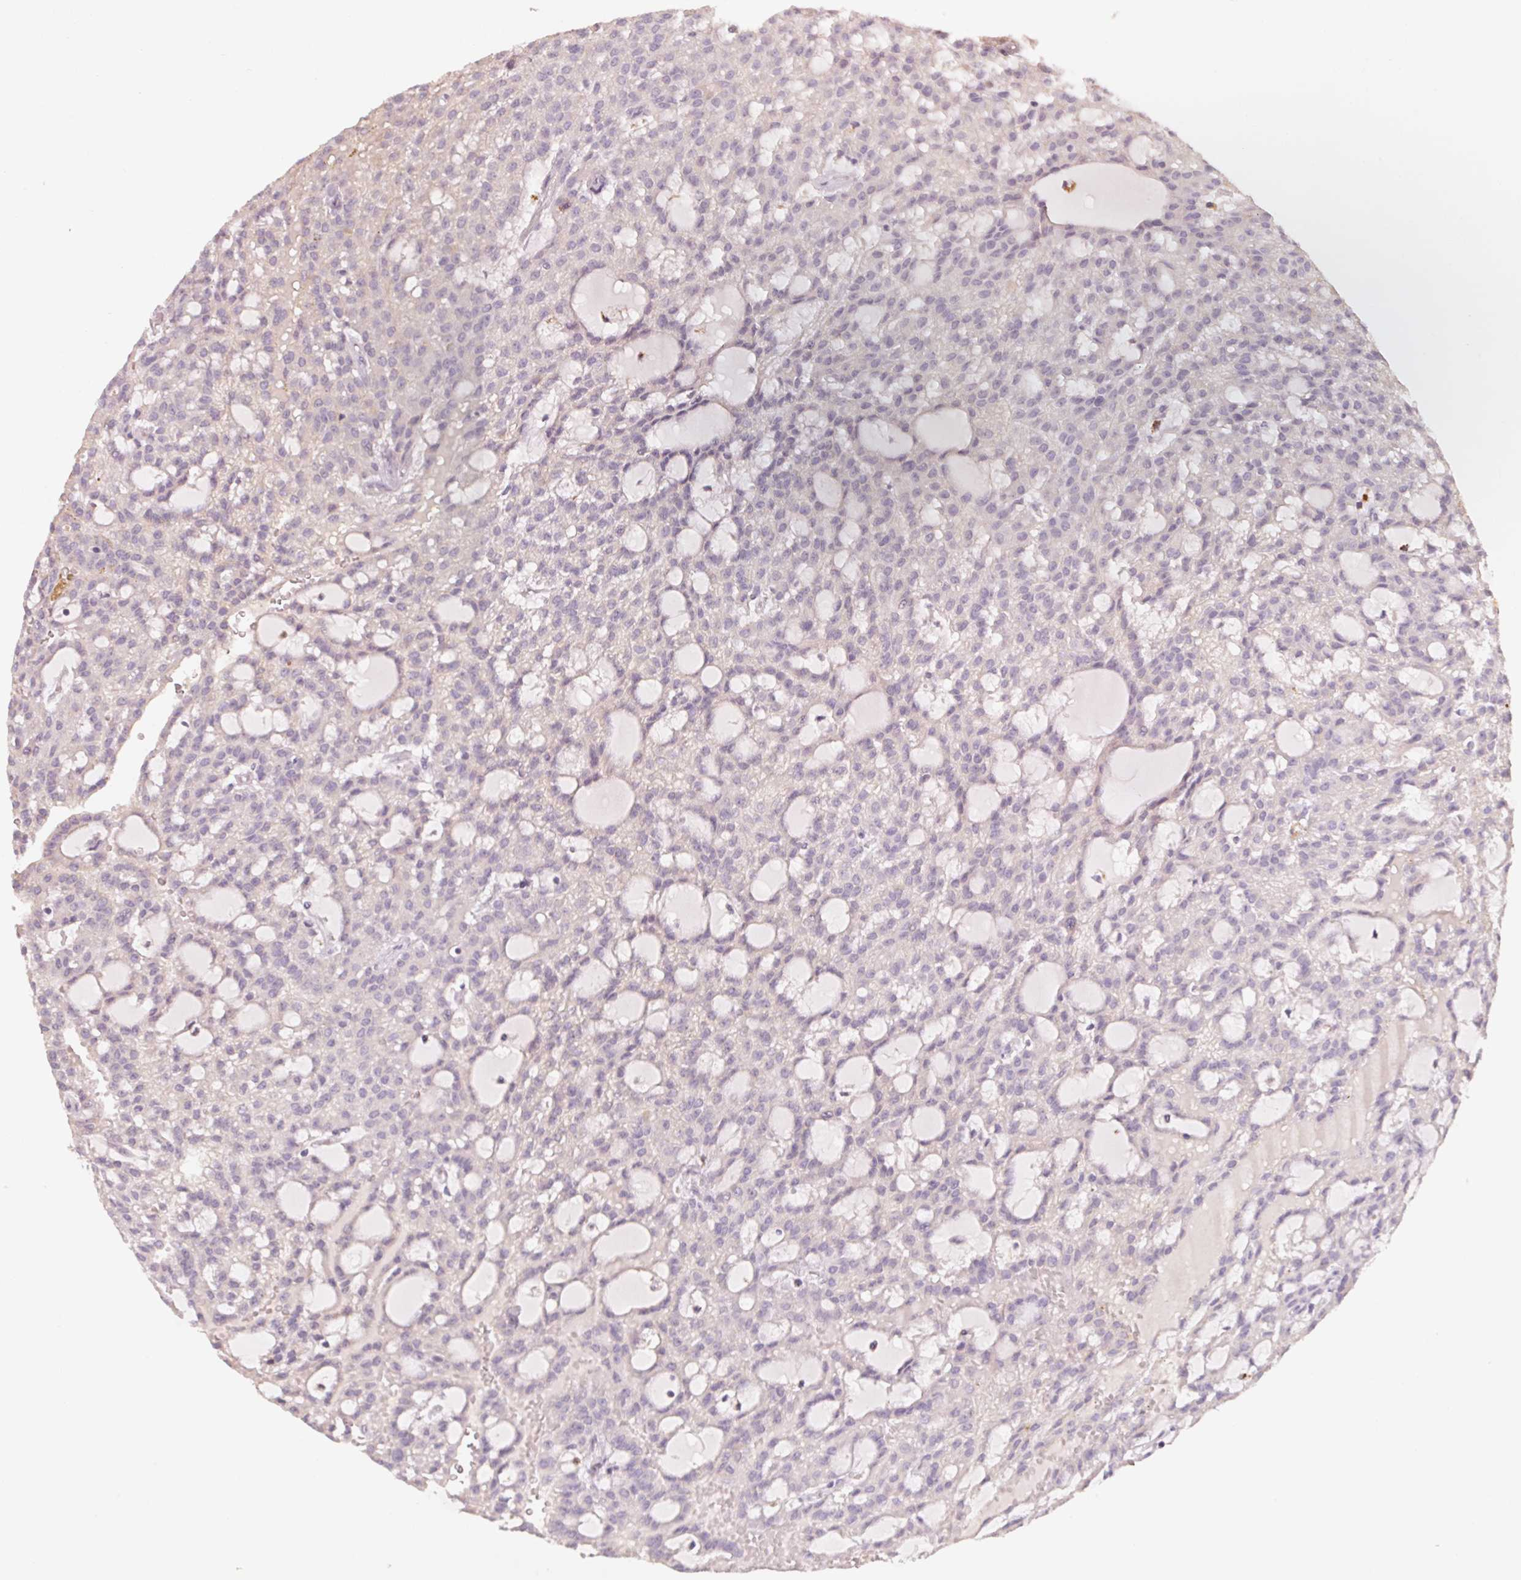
{"staining": {"intensity": "negative", "quantity": "none", "location": "none"}, "tissue": "renal cancer", "cell_type": "Tumor cells", "image_type": "cancer", "snomed": [{"axis": "morphology", "description": "Adenocarcinoma, NOS"}, {"axis": "topography", "description": "Kidney"}], "caption": "Tumor cells show no significant staining in renal adenocarcinoma.", "gene": "TREH", "patient": {"sex": "male", "age": 63}}